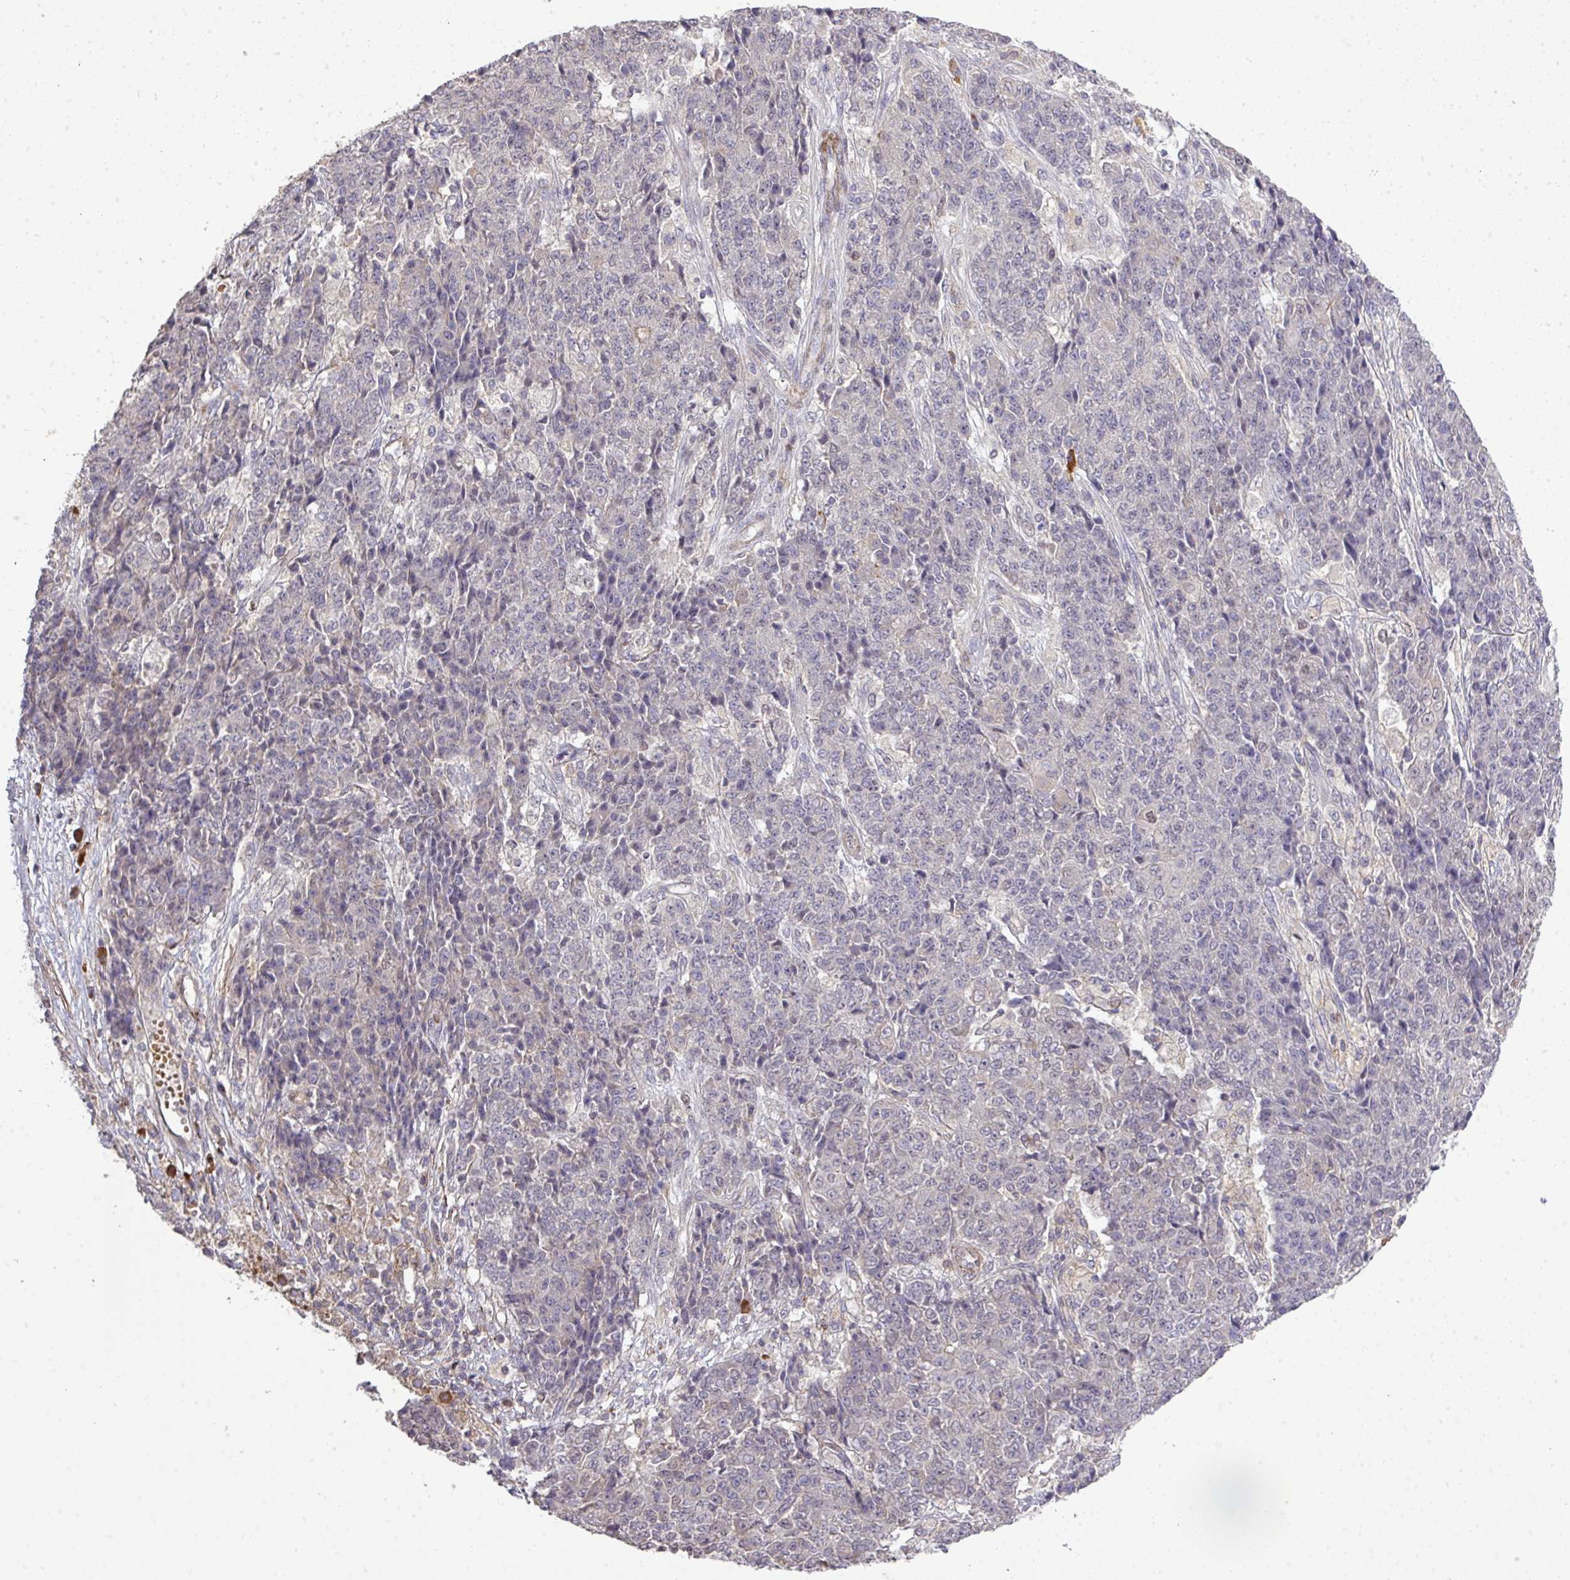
{"staining": {"intensity": "negative", "quantity": "none", "location": "none"}, "tissue": "ovarian cancer", "cell_type": "Tumor cells", "image_type": "cancer", "snomed": [{"axis": "morphology", "description": "Carcinoma, endometroid"}, {"axis": "topography", "description": "Ovary"}], "caption": "A high-resolution micrograph shows immunohistochemistry (IHC) staining of ovarian cancer (endometroid carcinoma), which reveals no significant staining in tumor cells. Nuclei are stained in blue.", "gene": "TPRA1", "patient": {"sex": "female", "age": 42}}